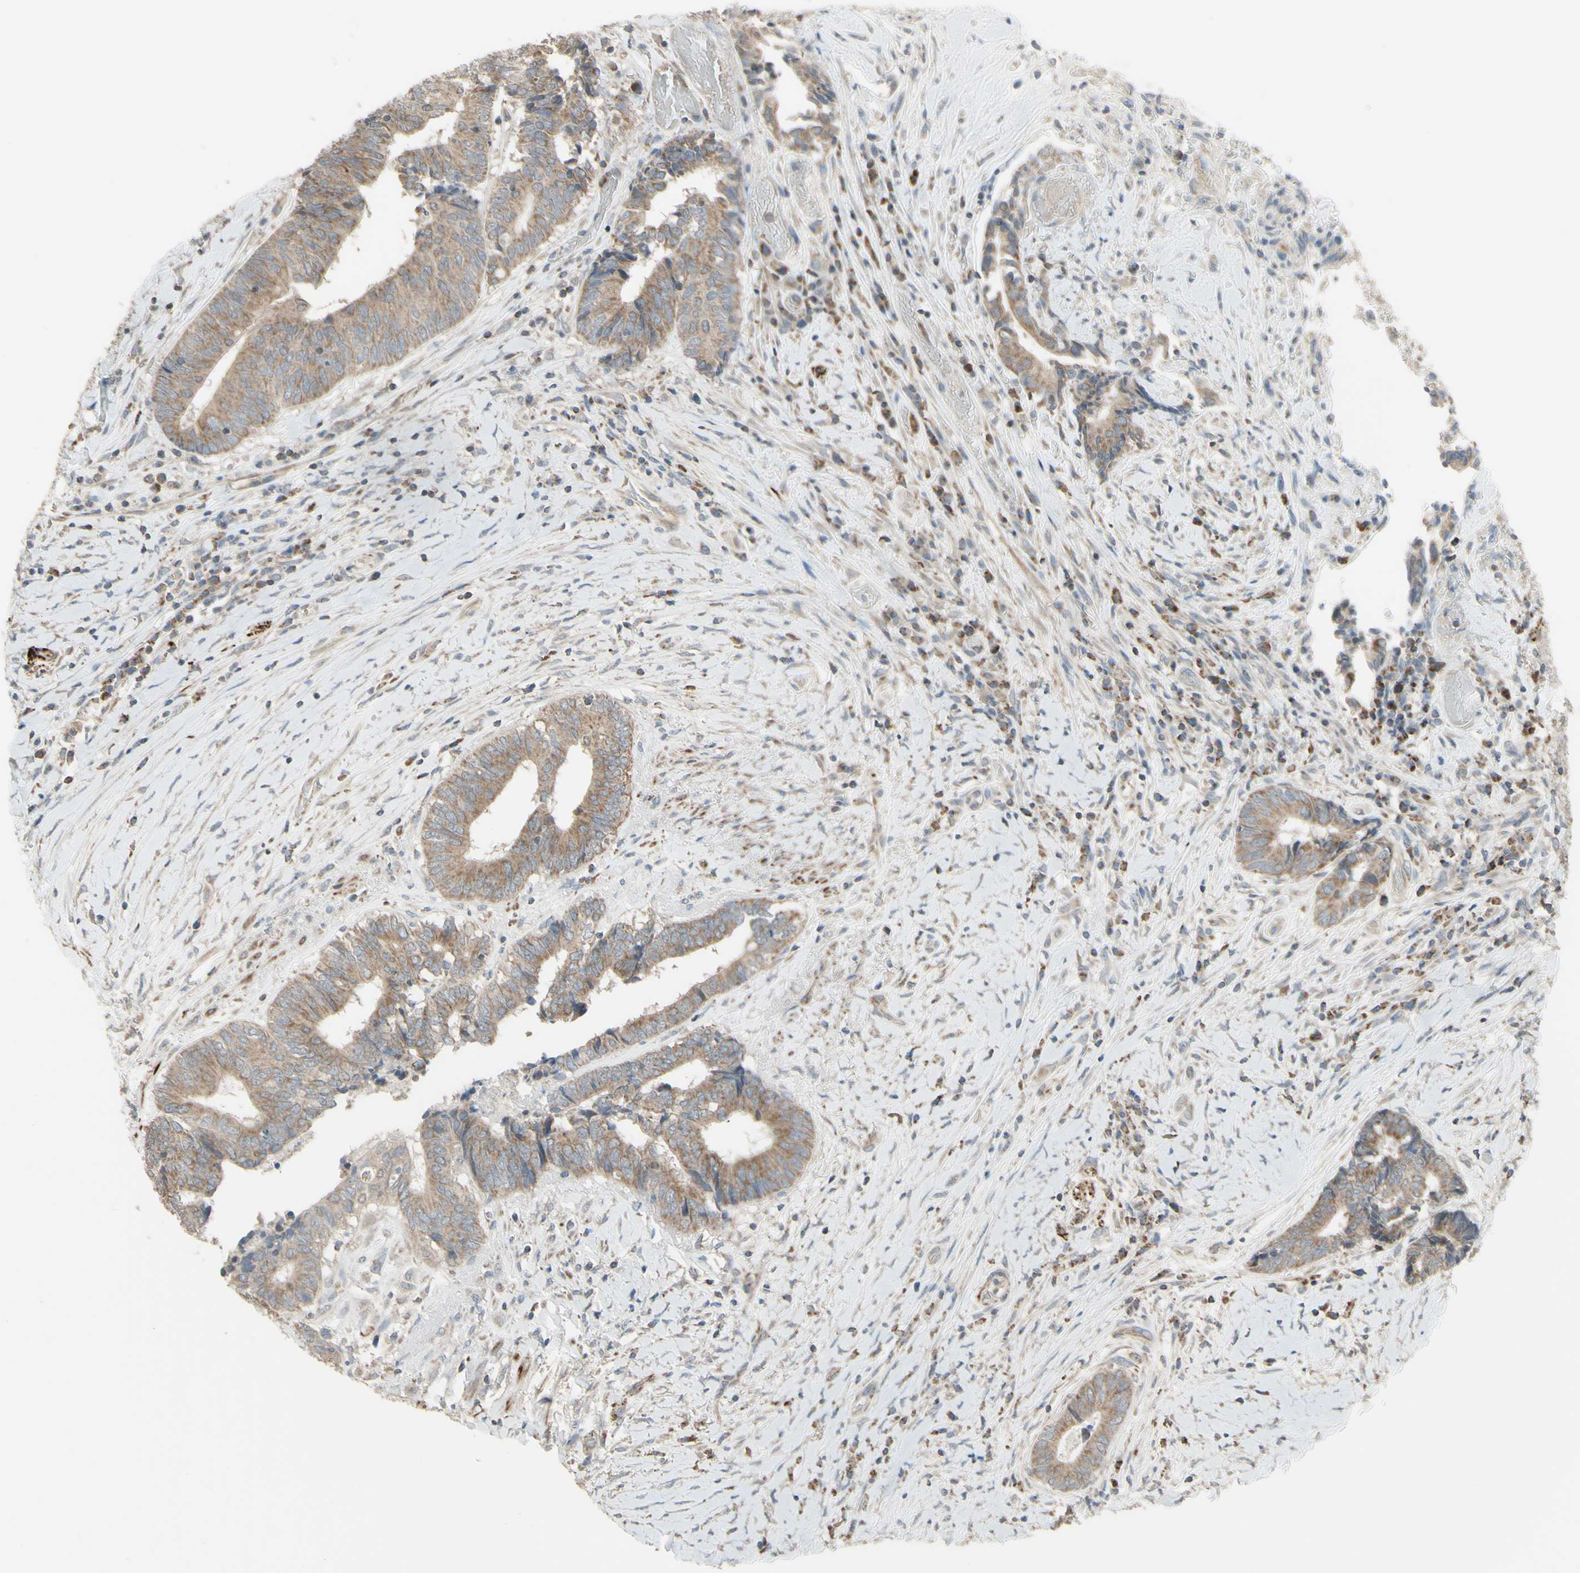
{"staining": {"intensity": "moderate", "quantity": "25%-75%", "location": "cytoplasmic/membranous"}, "tissue": "colorectal cancer", "cell_type": "Tumor cells", "image_type": "cancer", "snomed": [{"axis": "morphology", "description": "Adenocarcinoma, NOS"}, {"axis": "topography", "description": "Rectum"}], "caption": "Adenocarcinoma (colorectal) stained for a protein (brown) reveals moderate cytoplasmic/membranous positive expression in about 25%-75% of tumor cells.", "gene": "FAM171B", "patient": {"sex": "male", "age": 63}}